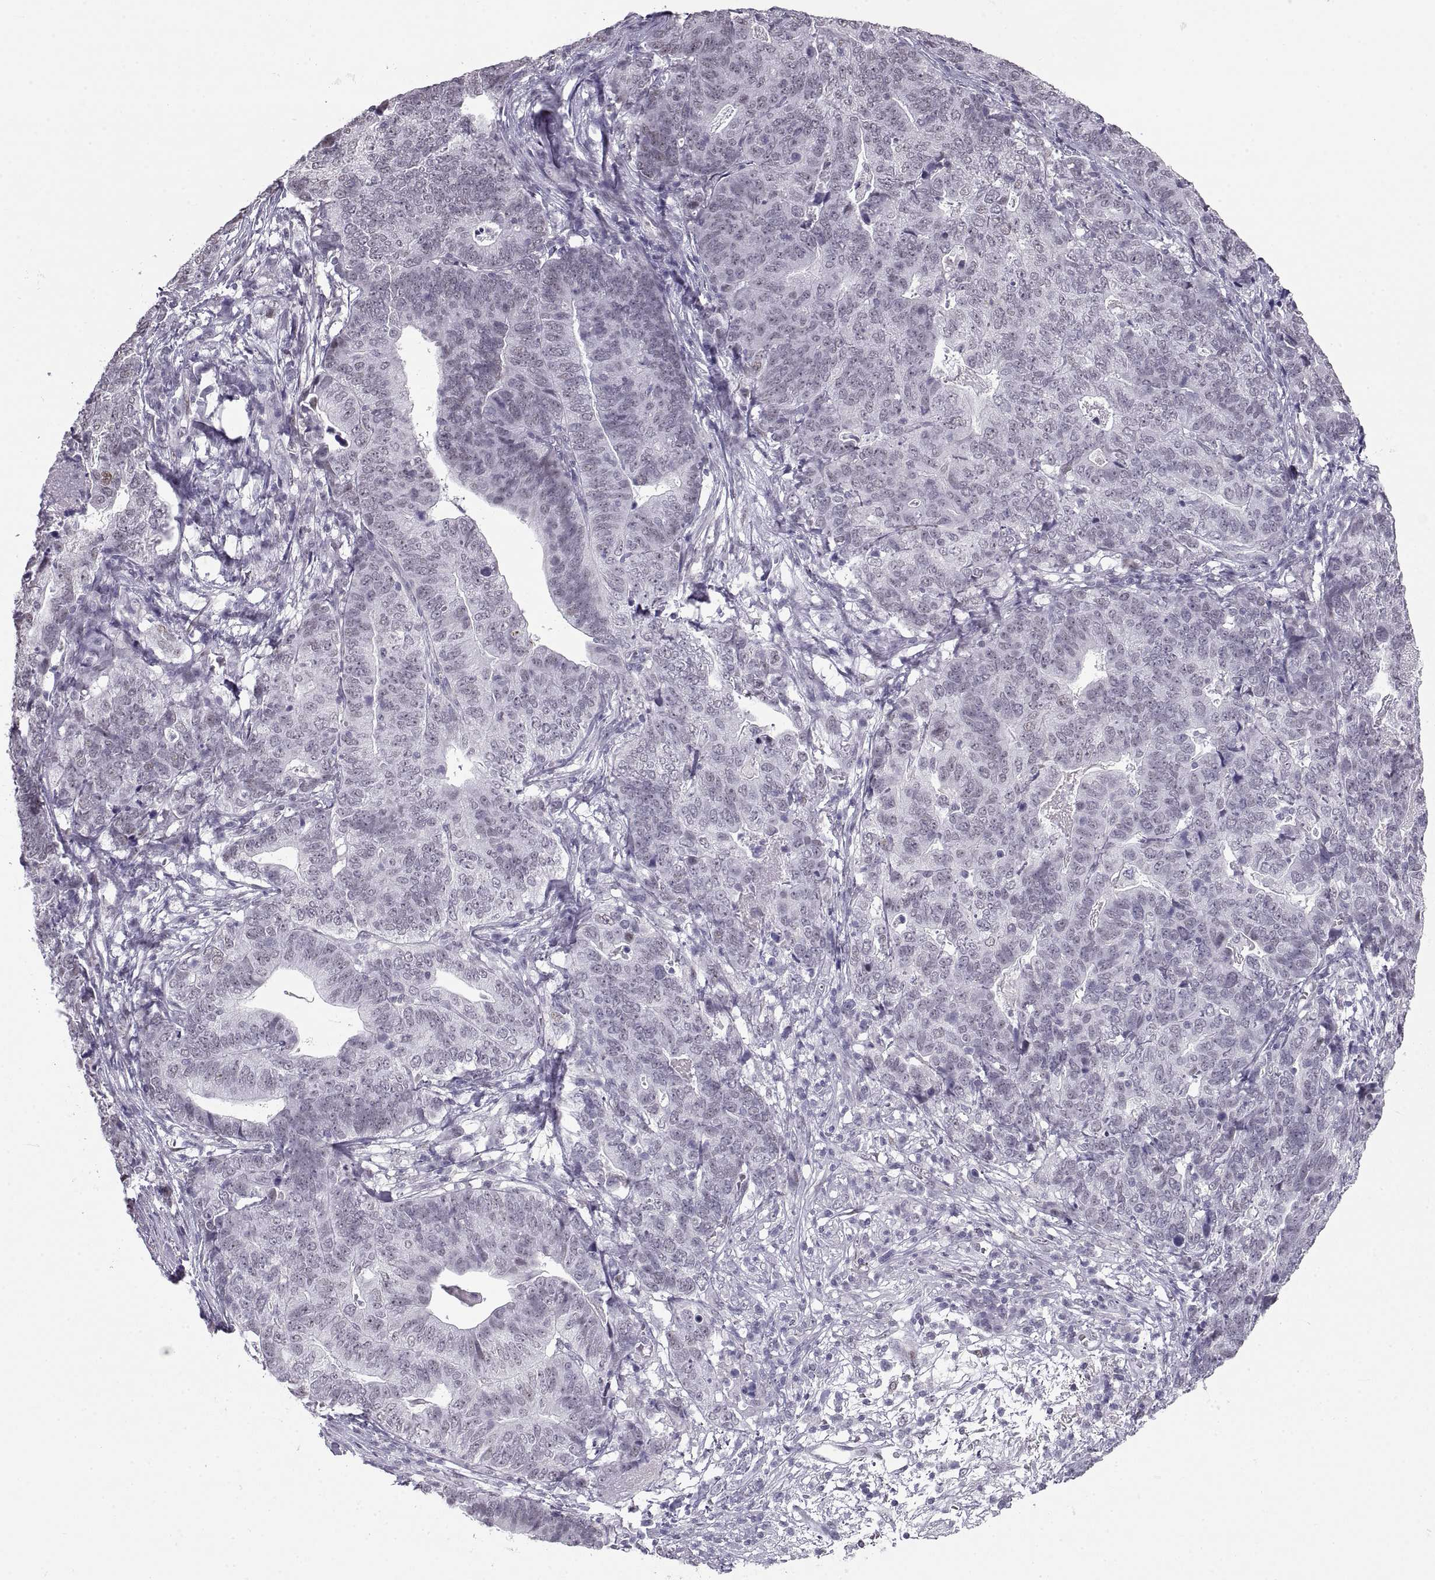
{"staining": {"intensity": "negative", "quantity": "none", "location": "none"}, "tissue": "stomach cancer", "cell_type": "Tumor cells", "image_type": "cancer", "snomed": [{"axis": "morphology", "description": "Adenocarcinoma, NOS"}, {"axis": "topography", "description": "Stomach, upper"}], "caption": "Photomicrograph shows no protein expression in tumor cells of stomach cancer (adenocarcinoma) tissue.", "gene": "NANOS3", "patient": {"sex": "female", "age": 67}}